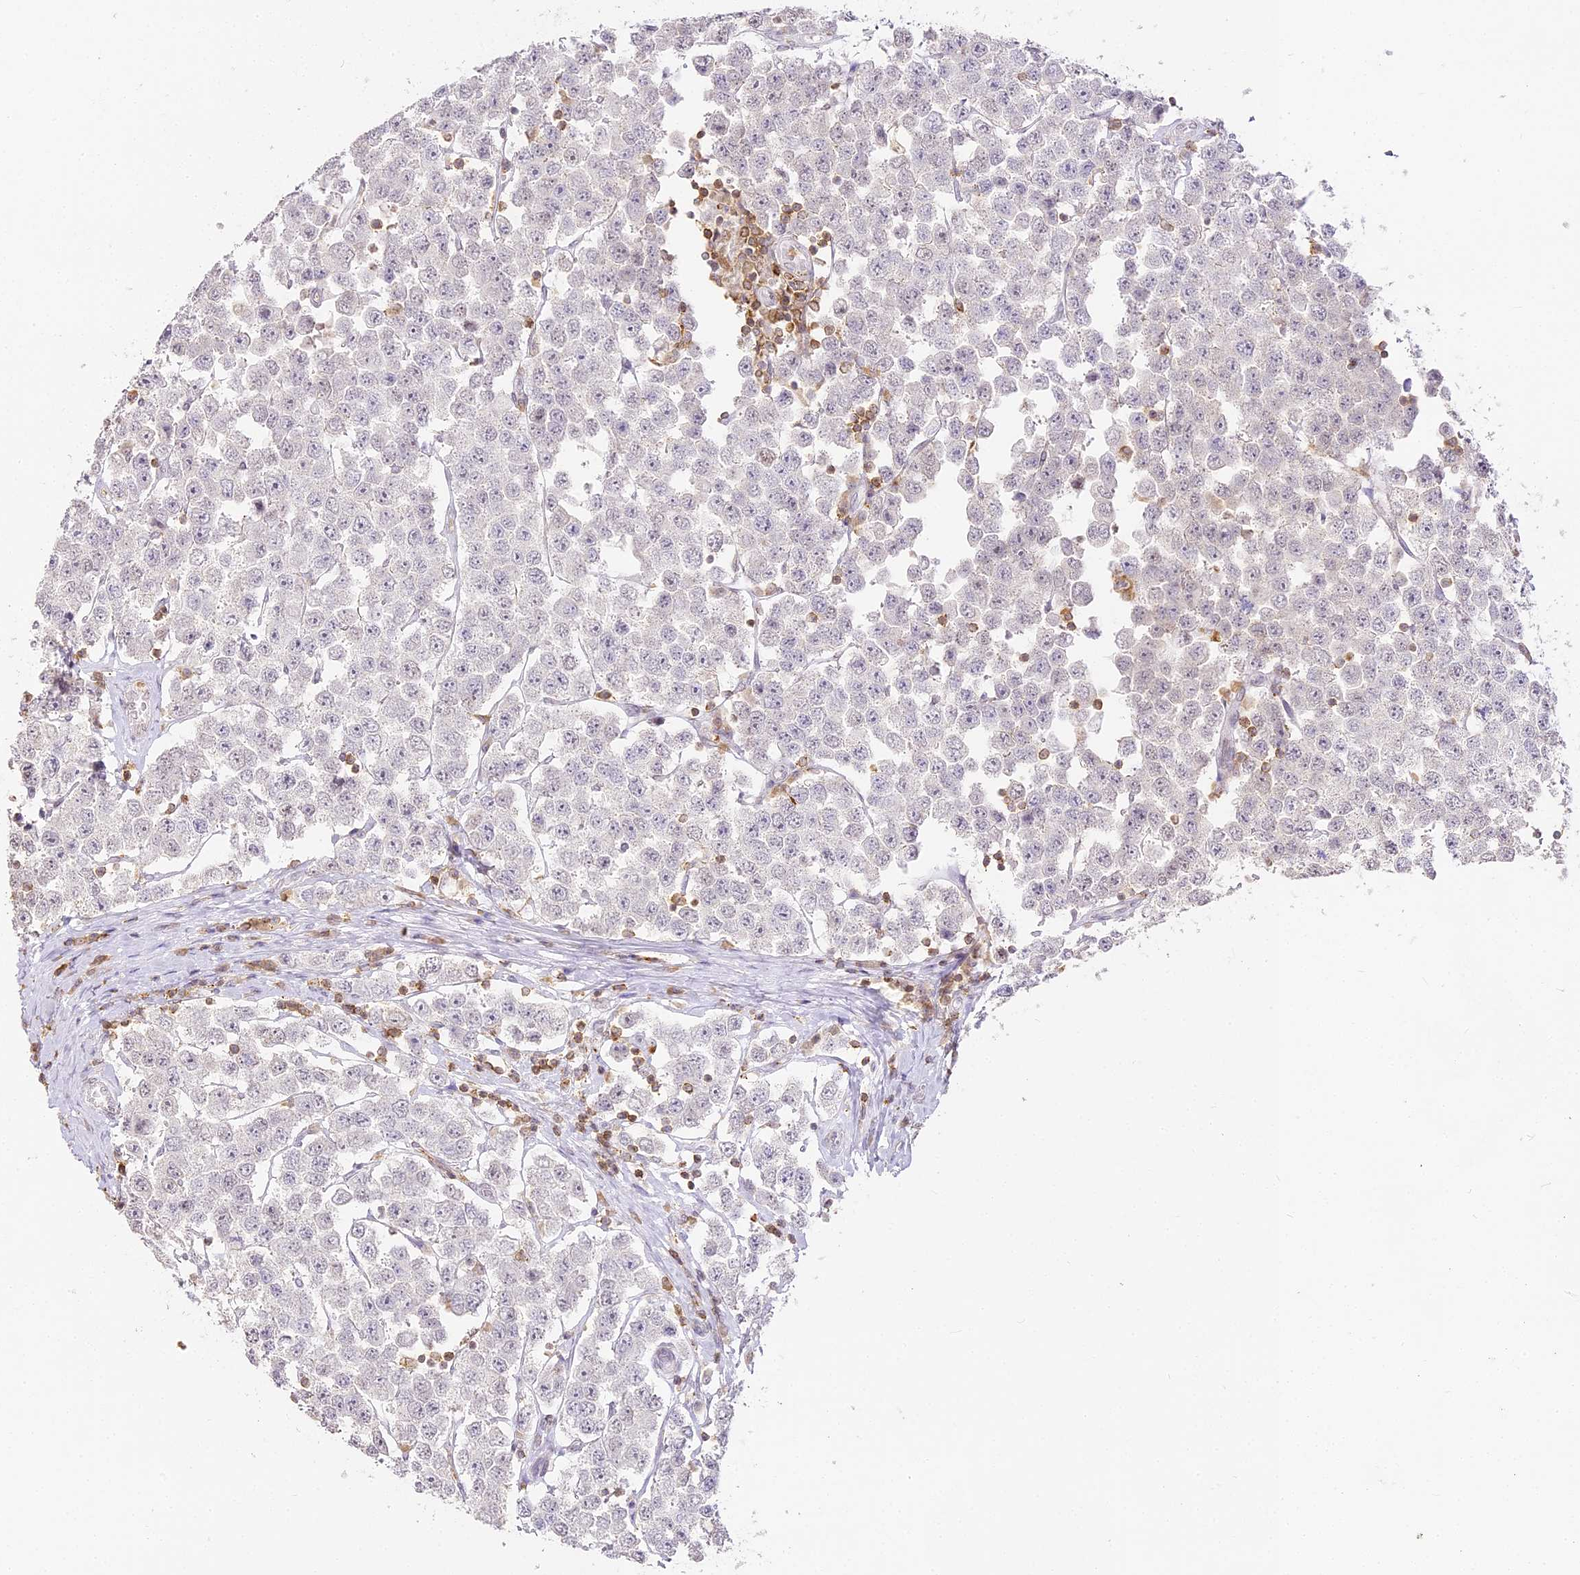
{"staining": {"intensity": "negative", "quantity": "none", "location": "none"}, "tissue": "testis cancer", "cell_type": "Tumor cells", "image_type": "cancer", "snomed": [{"axis": "morphology", "description": "Seminoma, NOS"}, {"axis": "topography", "description": "Testis"}], "caption": "Seminoma (testis) was stained to show a protein in brown. There is no significant positivity in tumor cells.", "gene": "DOCK2", "patient": {"sex": "male", "age": 28}}